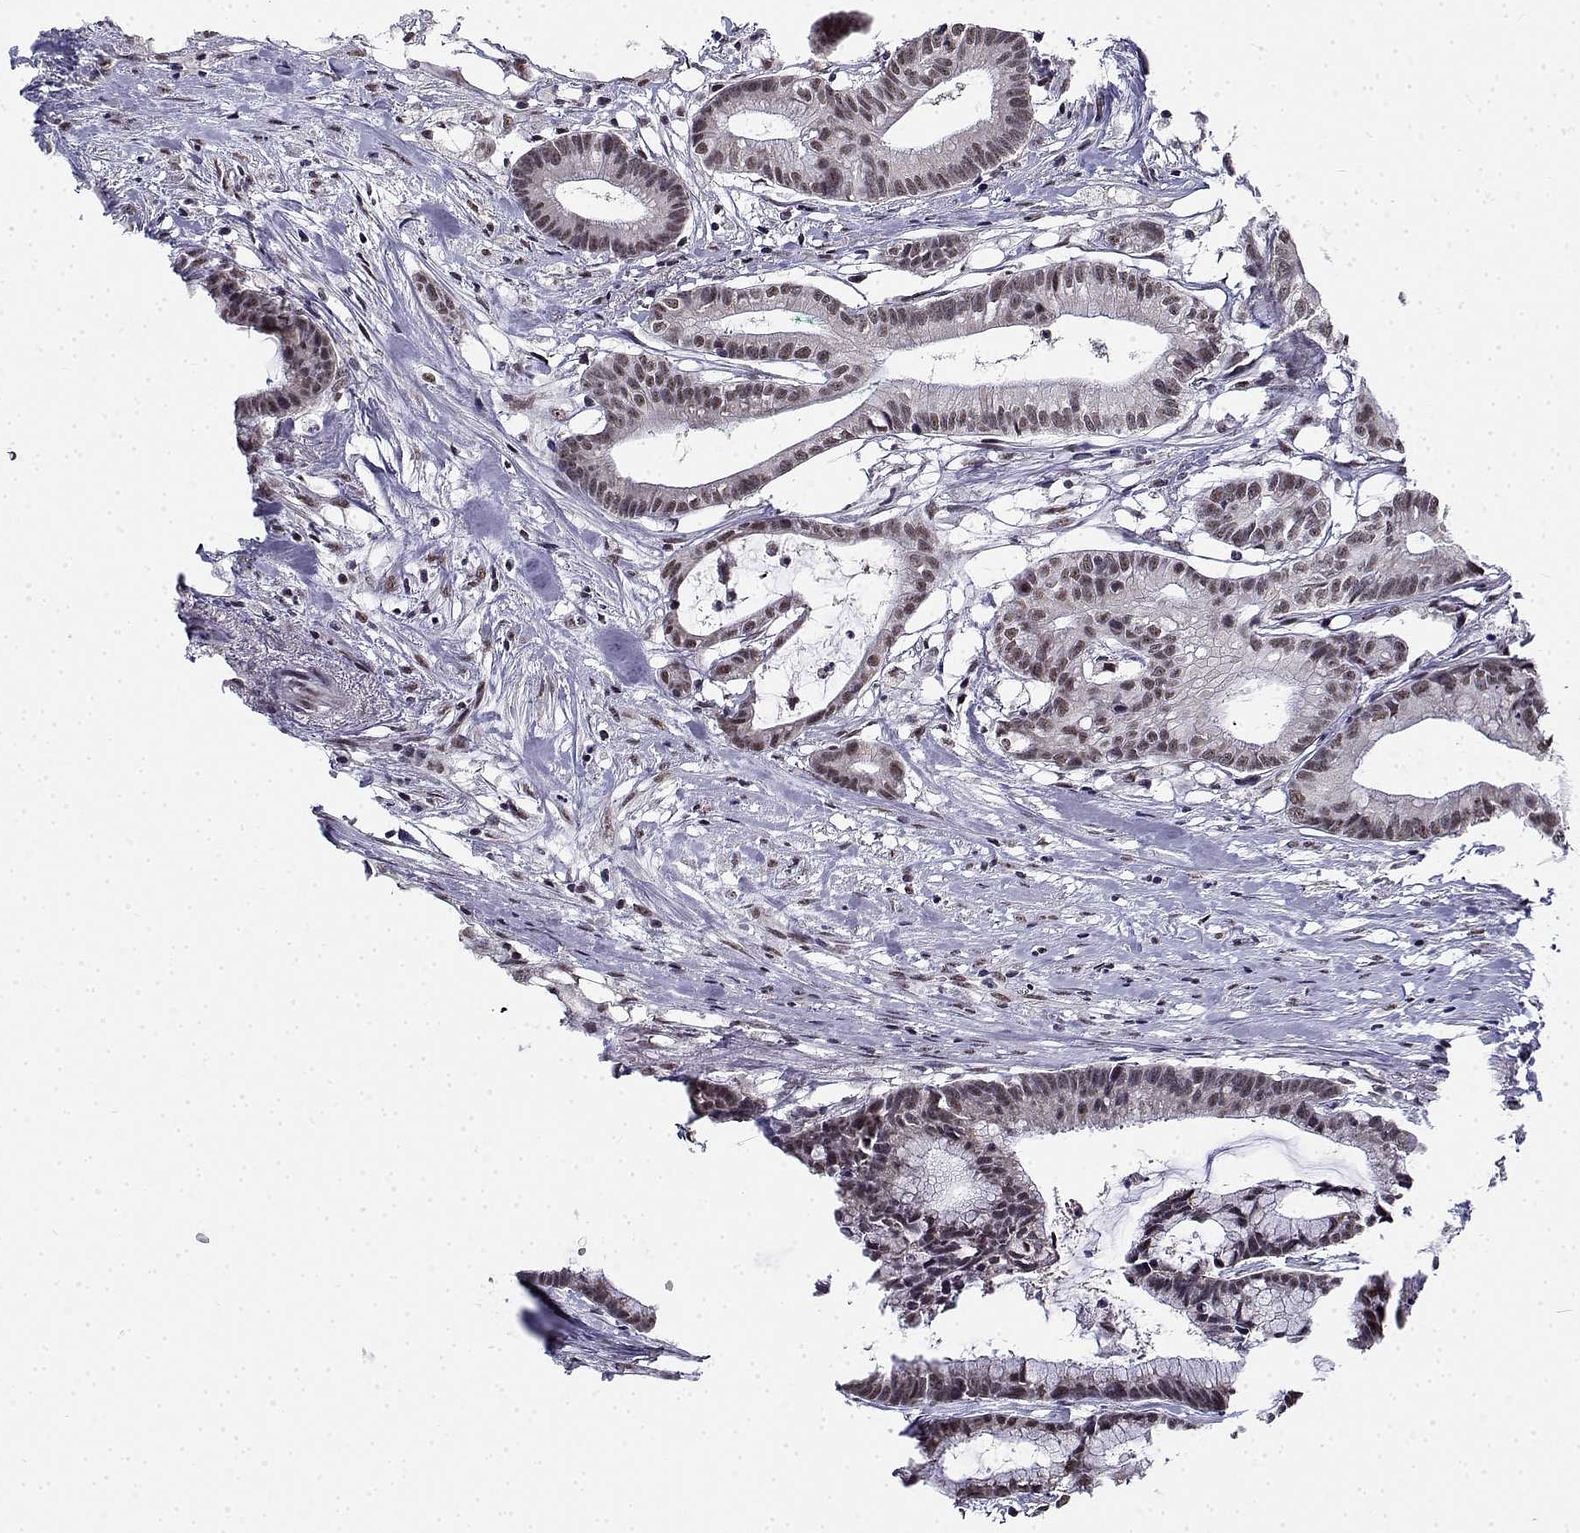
{"staining": {"intensity": "weak", "quantity": "25%-75%", "location": "nuclear"}, "tissue": "colorectal cancer", "cell_type": "Tumor cells", "image_type": "cancer", "snomed": [{"axis": "morphology", "description": "Adenocarcinoma, NOS"}, {"axis": "topography", "description": "Colon"}], "caption": "Weak nuclear protein positivity is identified in approximately 25%-75% of tumor cells in colorectal cancer.", "gene": "BCAS2", "patient": {"sex": "female", "age": 78}}